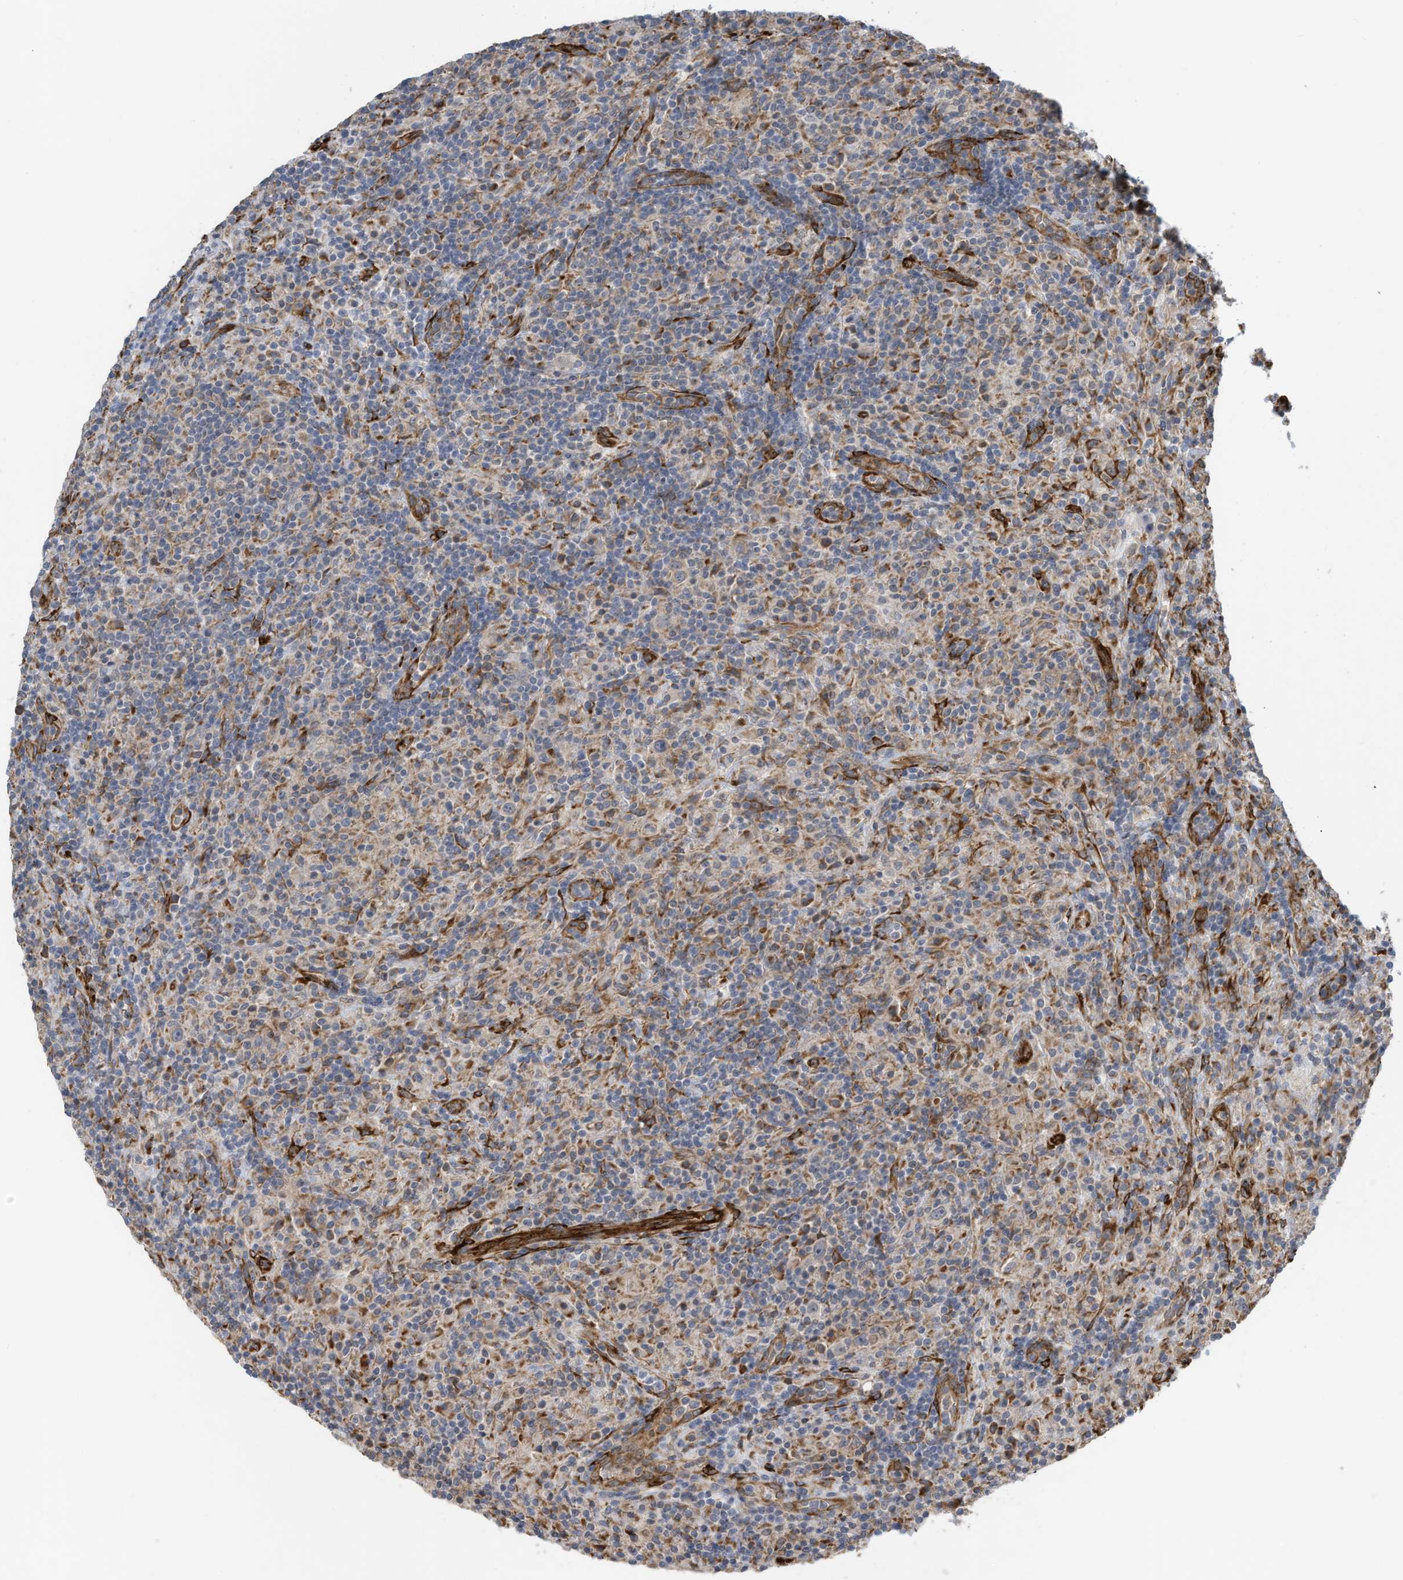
{"staining": {"intensity": "negative", "quantity": "none", "location": "none"}, "tissue": "lymphoma", "cell_type": "Tumor cells", "image_type": "cancer", "snomed": [{"axis": "morphology", "description": "Hodgkin's disease, NOS"}, {"axis": "topography", "description": "Lymph node"}], "caption": "Photomicrograph shows no protein staining in tumor cells of Hodgkin's disease tissue.", "gene": "ZBTB45", "patient": {"sex": "male", "age": 70}}